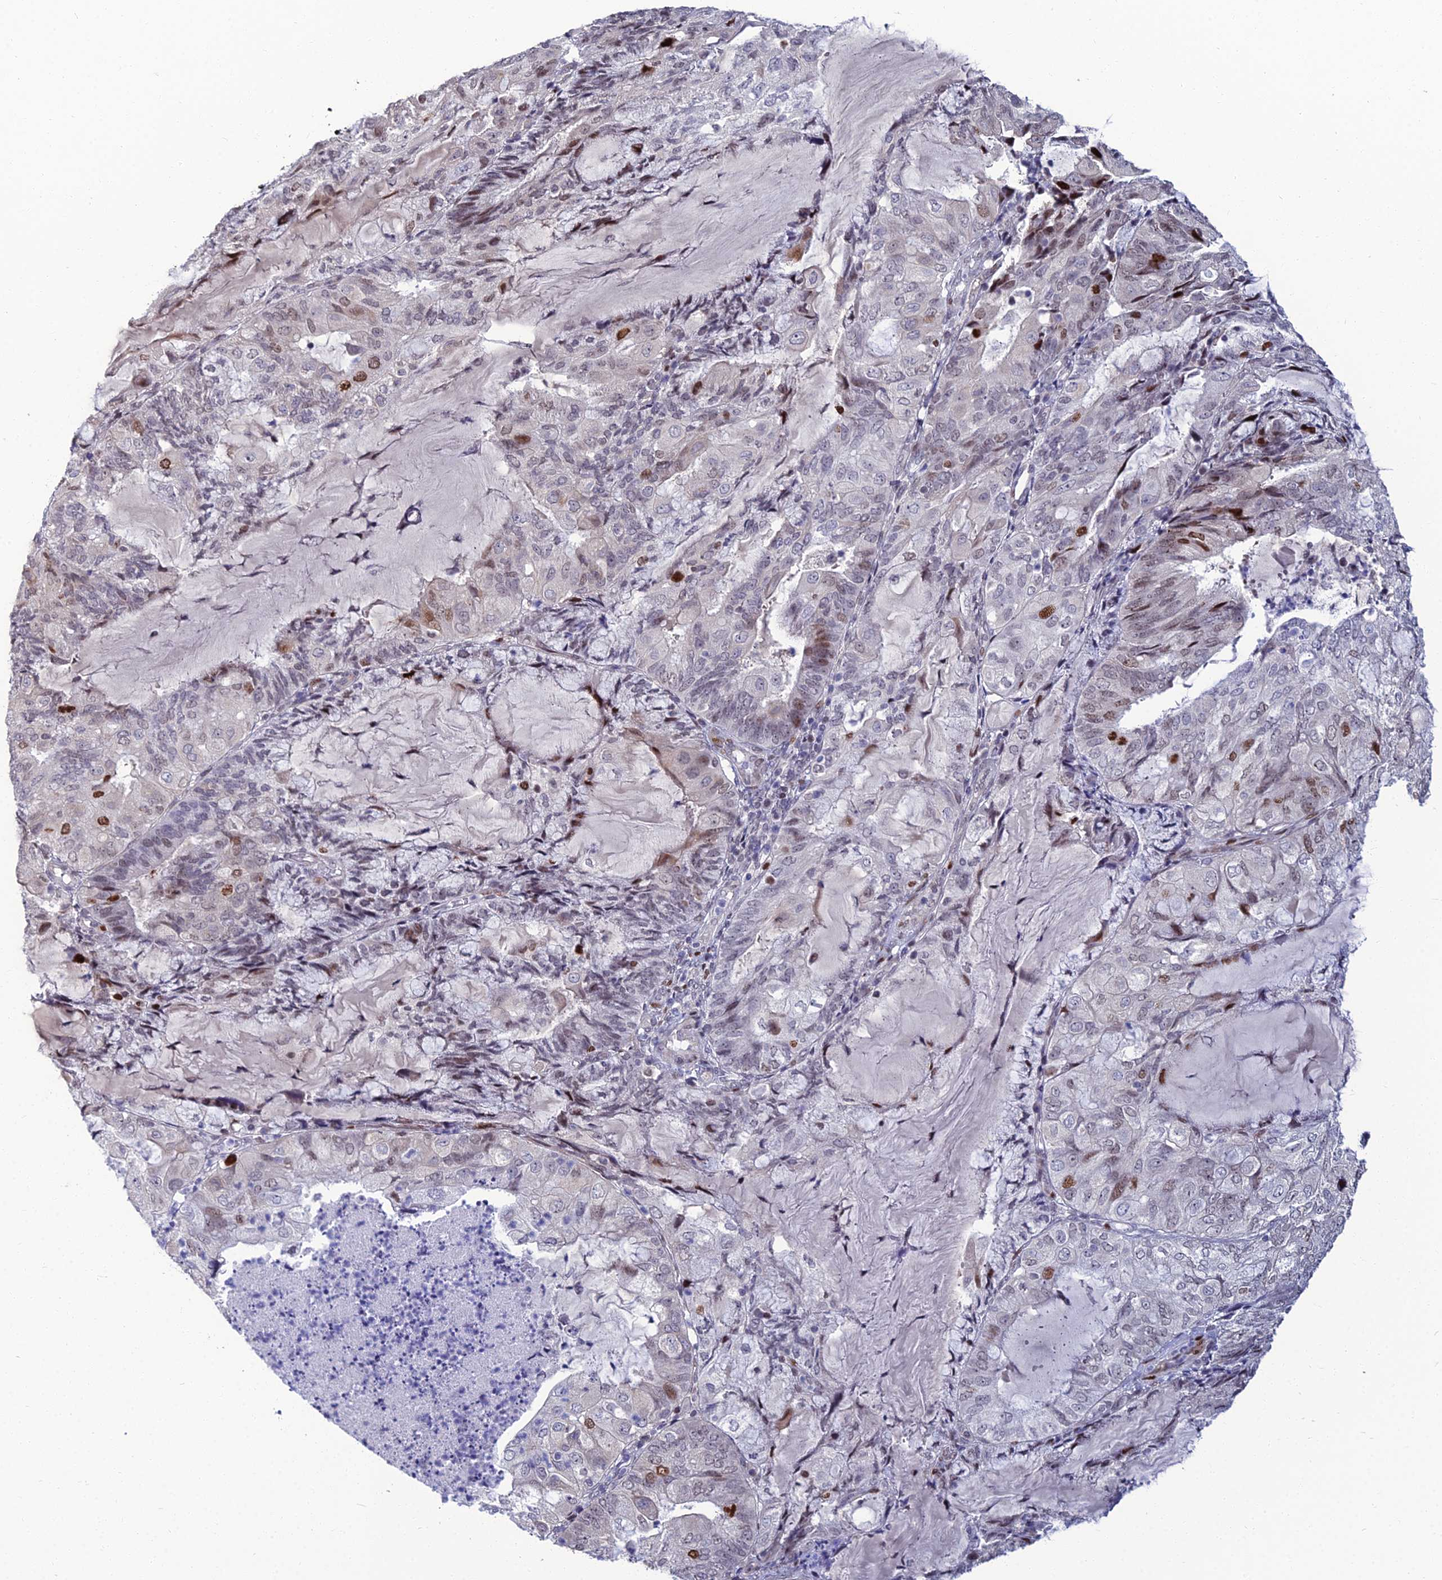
{"staining": {"intensity": "moderate", "quantity": "<25%", "location": "nuclear"}, "tissue": "endometrial cancer", "cell_type": "Tumor cells", "image_type": "cancer", "snomed": [{"axis": "morphology", "description": "Adenocarcinoma, NOS"}, {"axis": "topography", "description": "Endometrium"}], "caption": "Adenocarcinoma (endometrial) stained for a protein shows moderate nuclear positivity in tumor cells.", "gene": "TAF9B", "patient": {"sex": "female", "age": 81}}